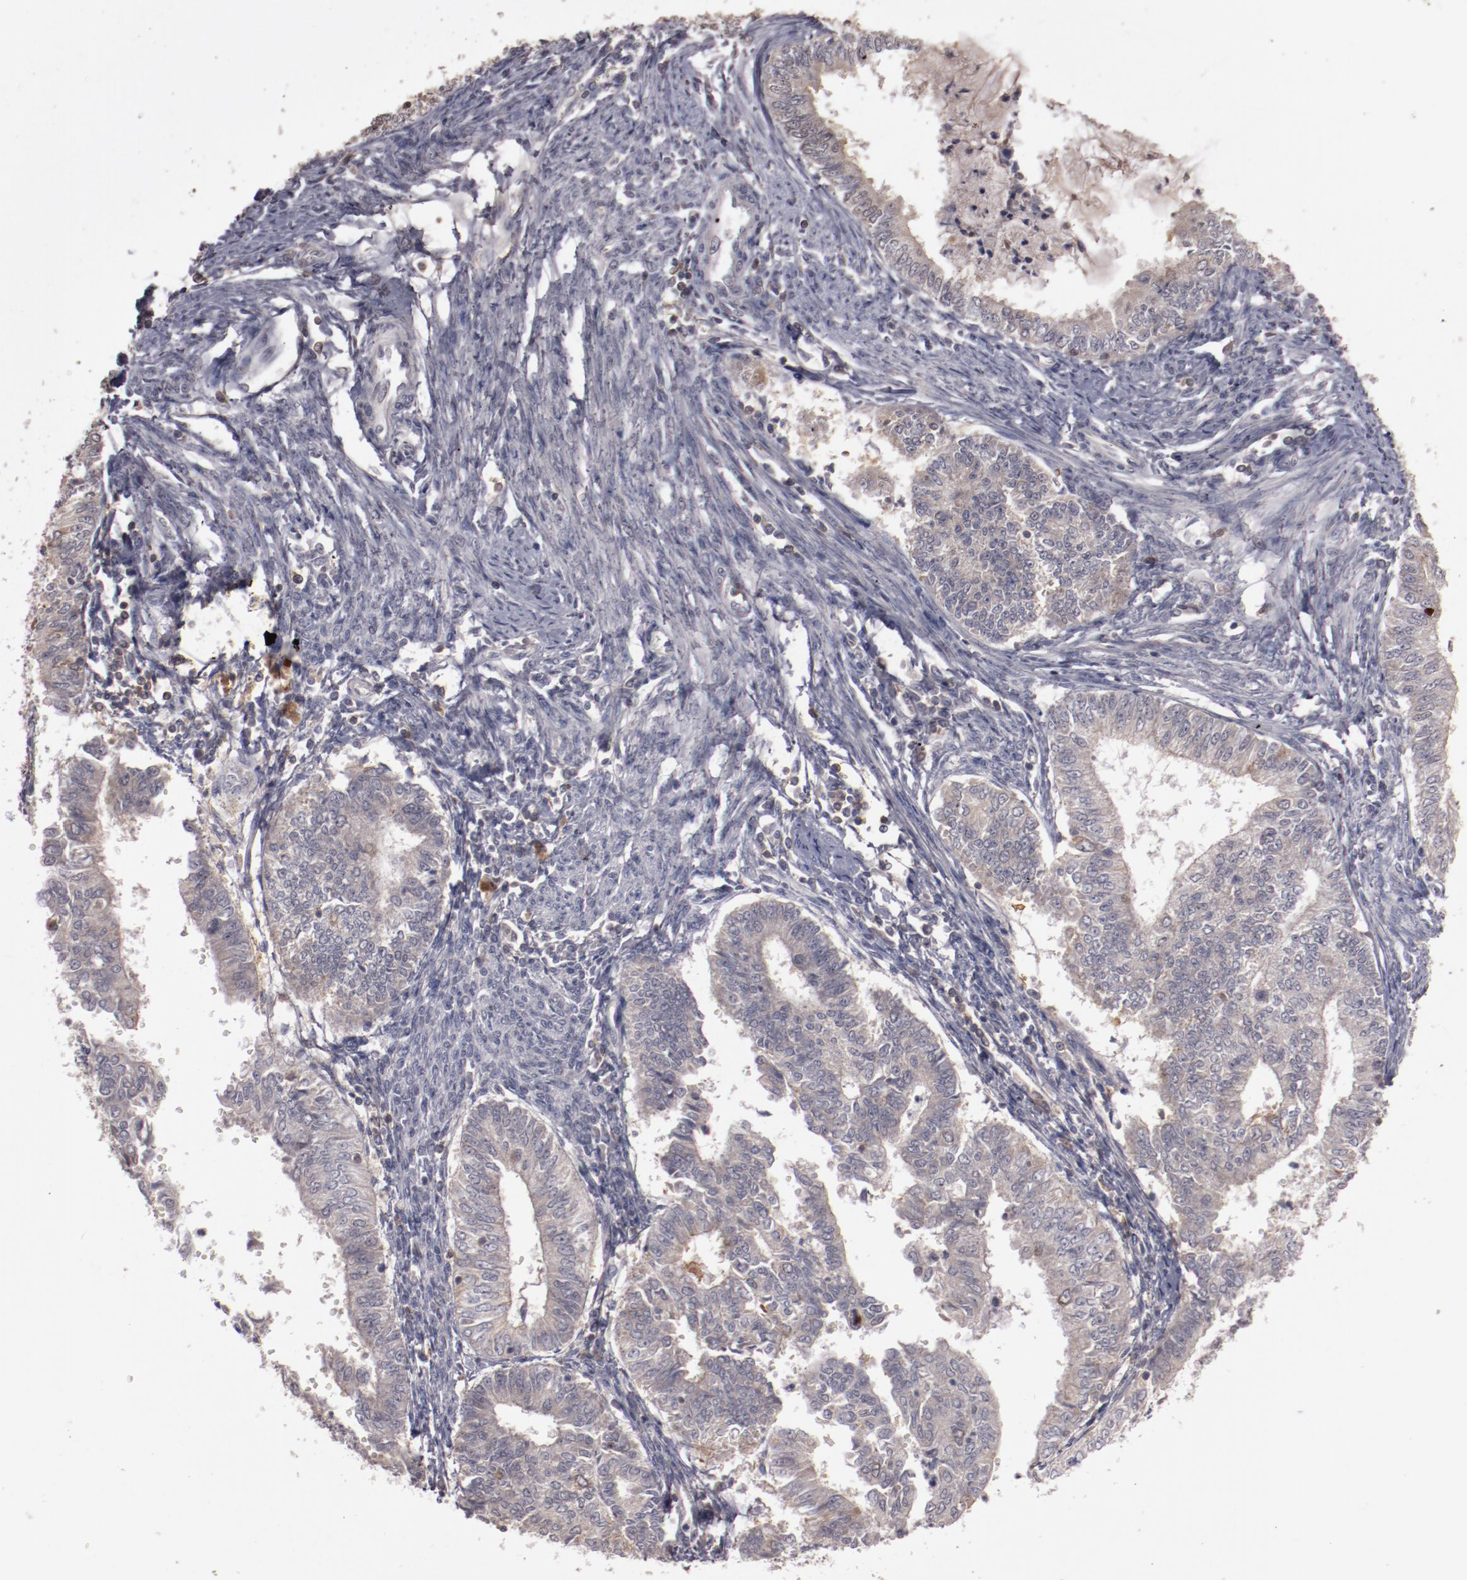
{"staining": {"intensity": "negative", "quantity": "none", "location": "none"}, "tissue": "endometrial cancer", "cell_type": "Tumor cells", "image_type": "cancer", "snomed": [{"axis": "morphology", "description": "Adenocarcinoma, NOS"}, {"axis": "topography", "description": "Endometrium"}], "caption": "A micrograph of human endometrial cancer is negative for staining in tumor cells. (Immunohistochemistry, brightfield microscopy, high magnification).", "gene": "MBL2", "patient": {"sex": "female", "age": 66}}